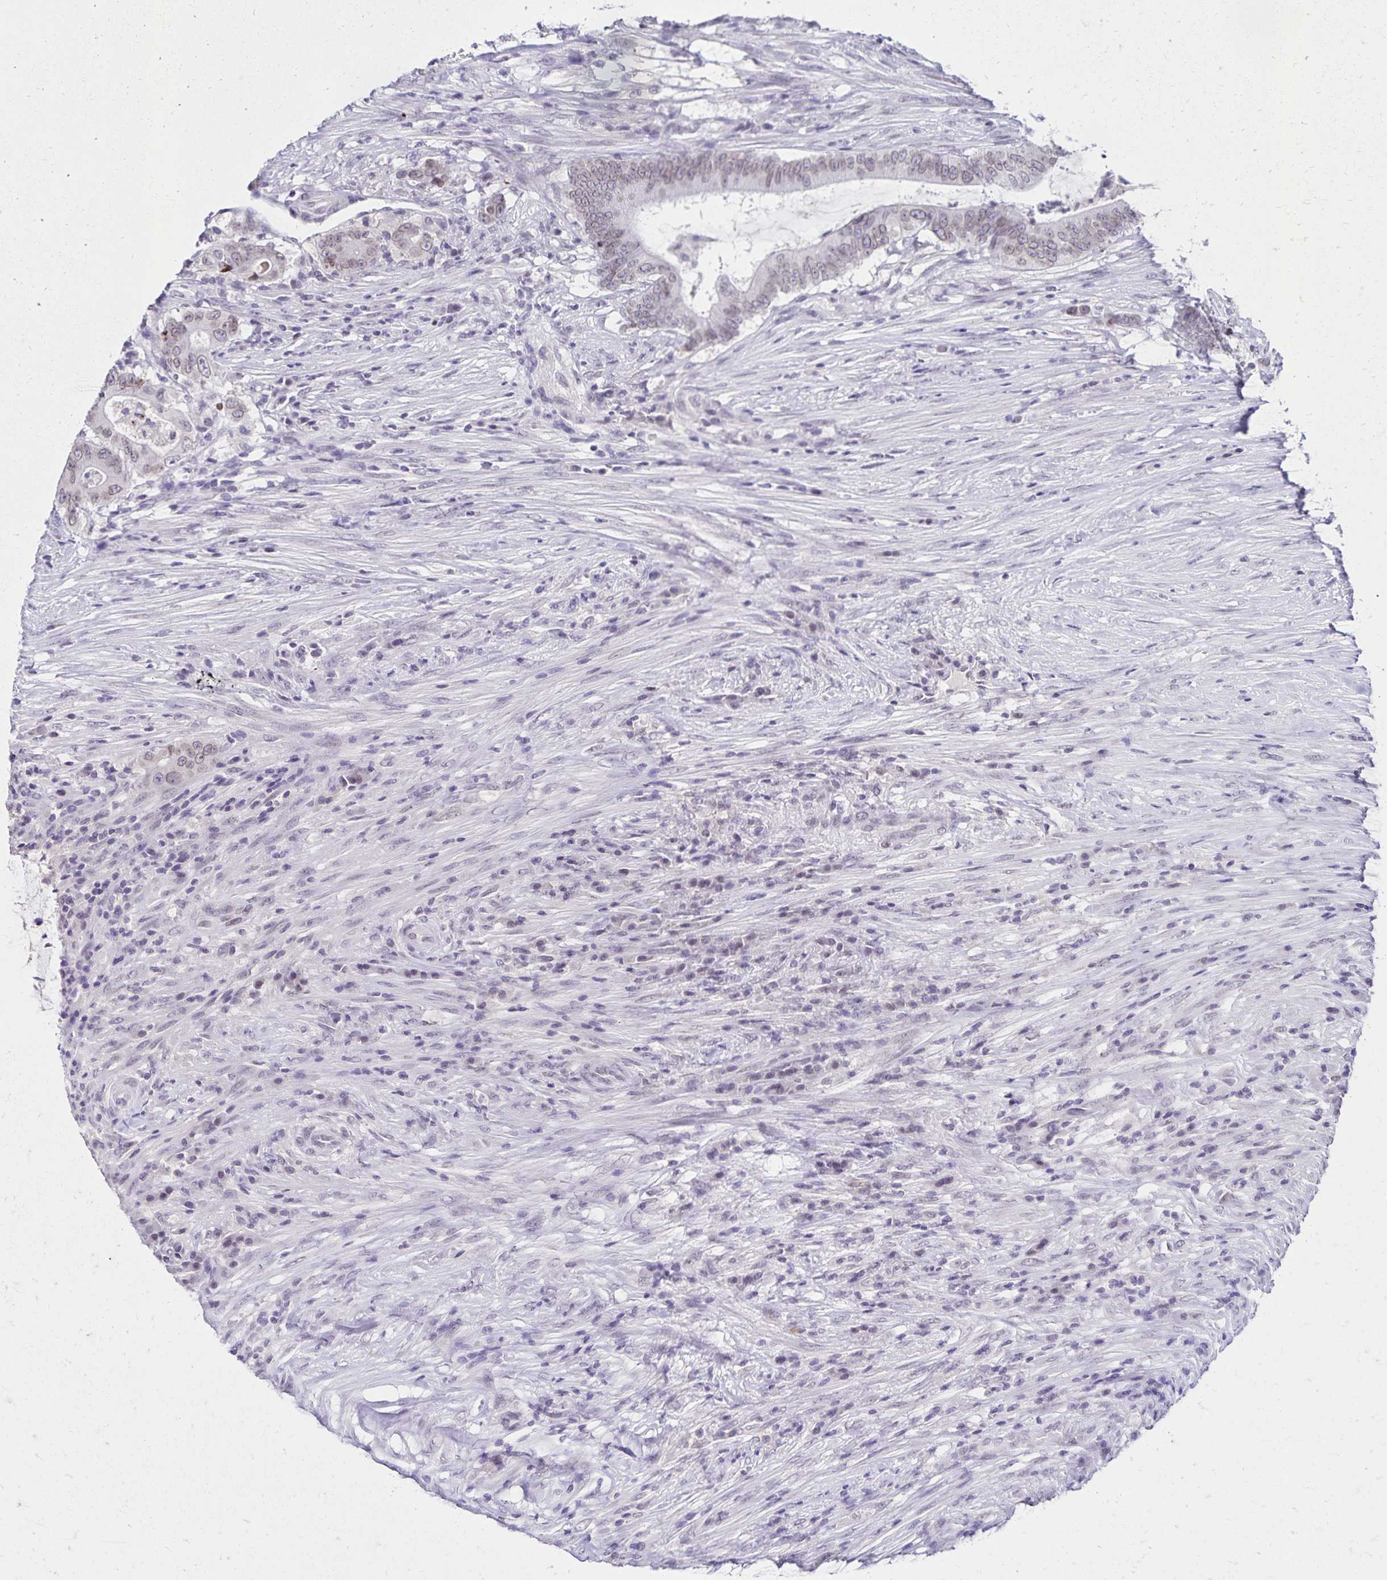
{"staining": {"intensity": "negative", "quantity": "none", "location": "none"}, "tissue": "colorectal cancer", "cell_type": "Tumor cells", "image_type": "cancer", "snomed": [{"axis": "morphology", "description": "Adenocarcinoma, NOS"}, {"axis": "topography", "description": "Colon"}], "caption": "An immunohistochemistry (IHC) histopathology image of colorectal adenocarcinoma is shown. There is no staining in tumor cells of colorectal adenocarcinoma. Nuclei are stained in blue.", "gene": "FAM166C", "patient": {"sex": "female", "age": 43}}